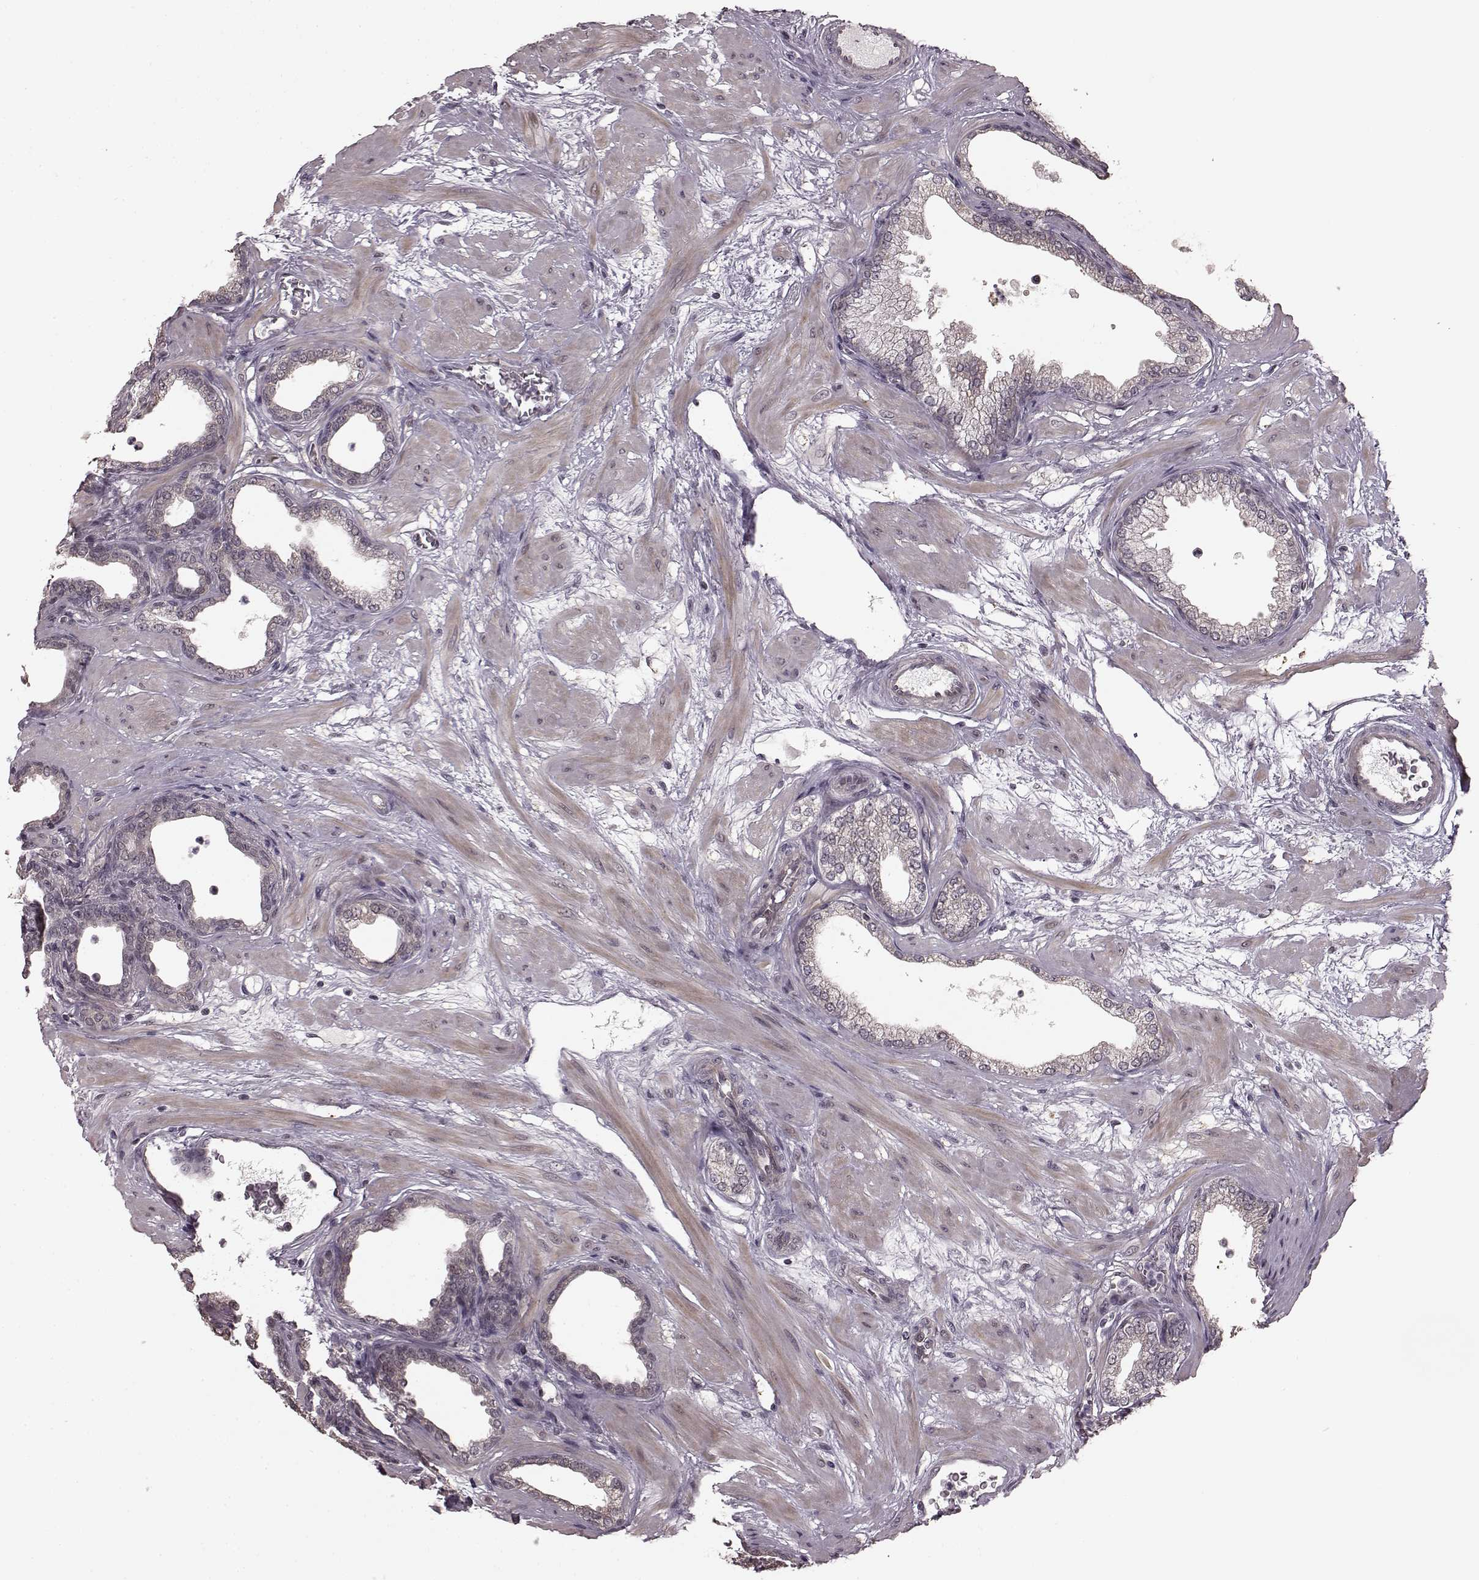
{"staining": {"intensity": "weak", "quantity": ">75%", "location": "cytoplasmic/membranous"}, "tissue": "prostate", "cell_type": "Glandular cells", "image_type": "normal", "snomed": [{"axis": "morphology", "description": "Normal tissue, NOS"}, {"axis": "topography", "description": "Prostate"}], "caption": "Human prostate stained with a protein marker shows weak staining in glandular cells.", "gene": "PLCB4", "patient": {"sex": "male", "age": 37}}